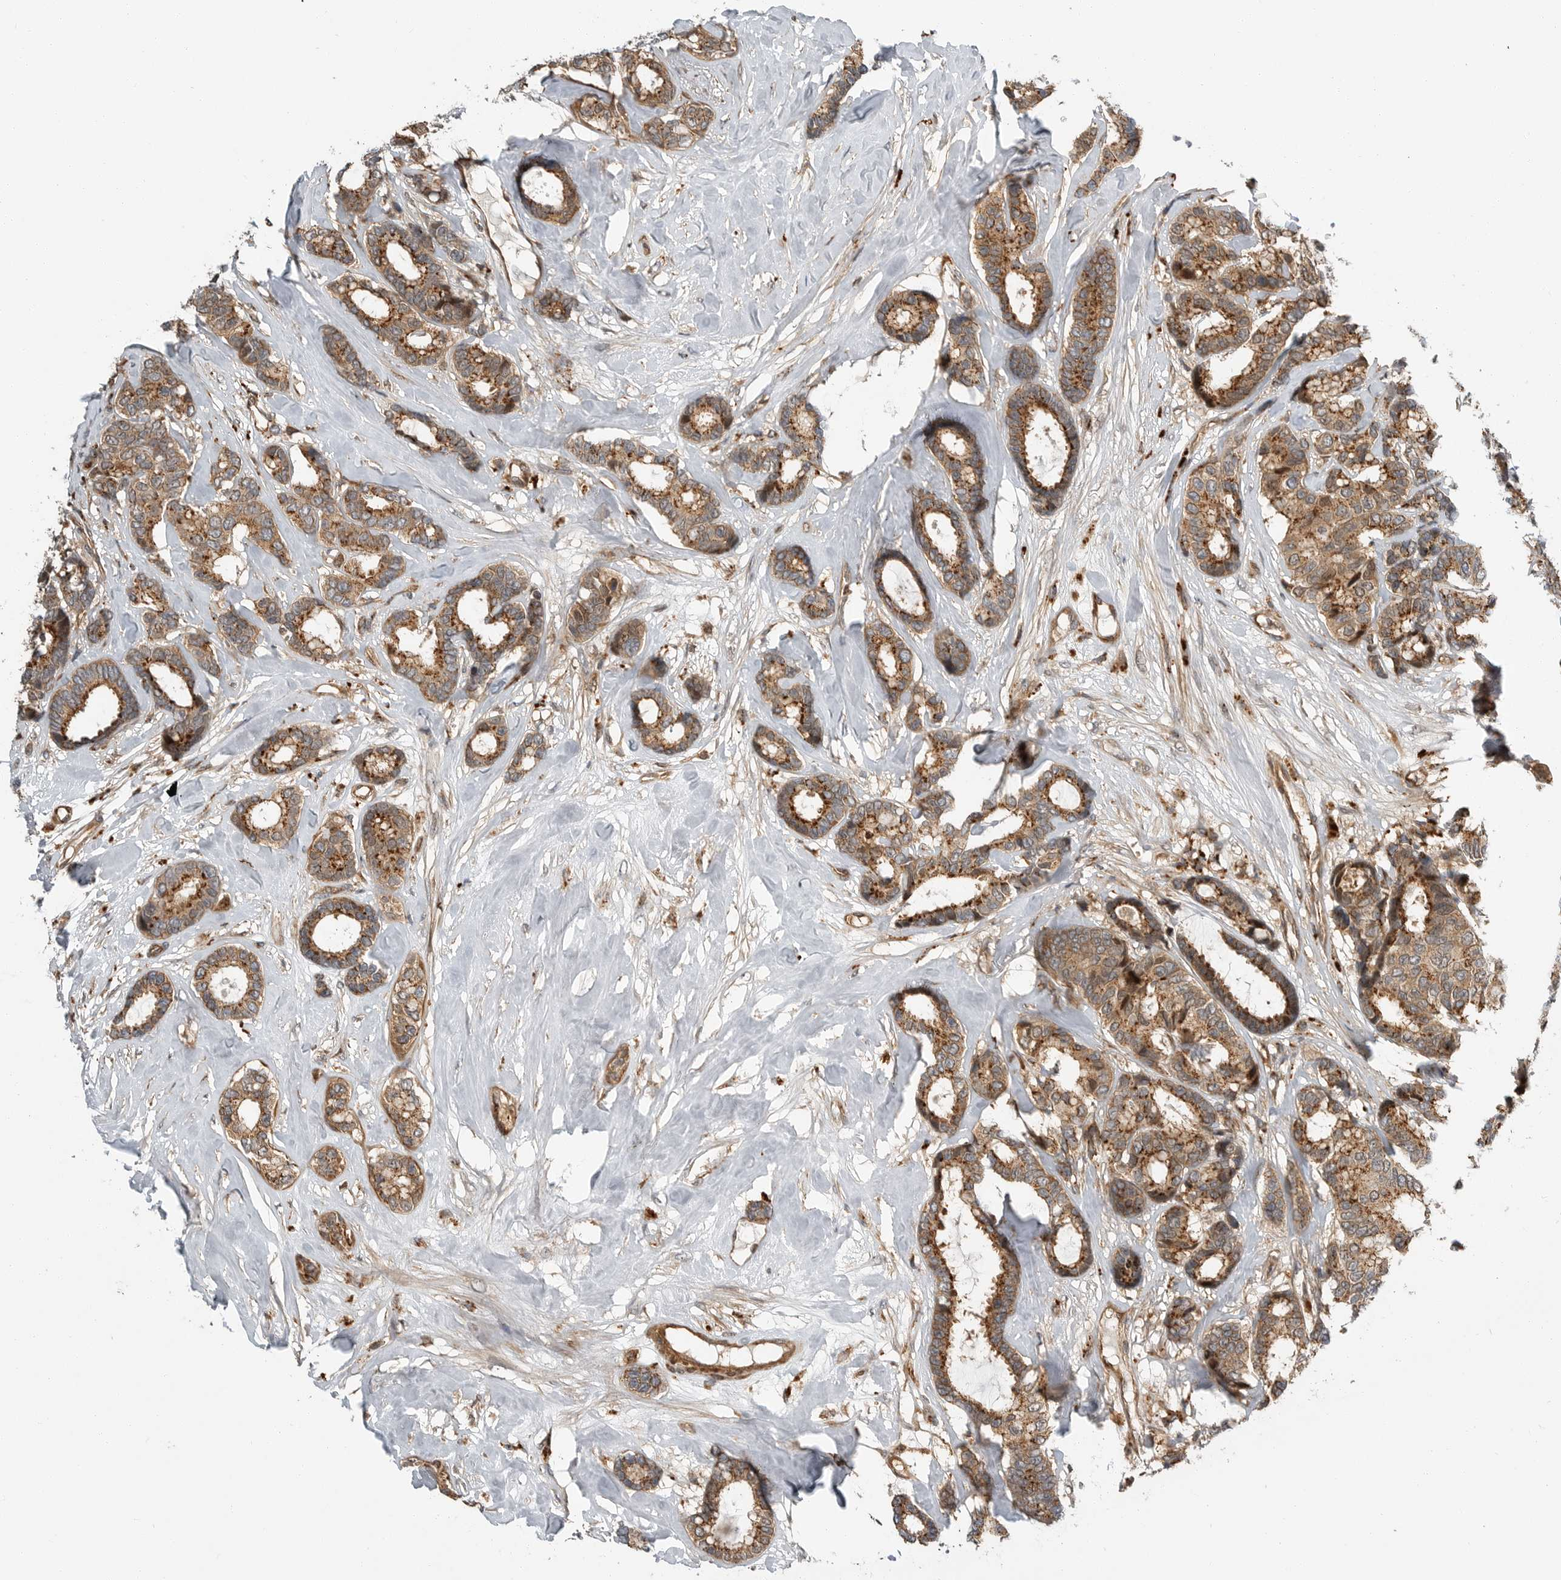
{"staining": {"intensity": "moderate", "quantity": ">75%", "location": "cytoplasmic/membranous"}, "tissue": "breast cancer", "cell_type": "Tumor cells", "image_type": "cancer", "snomed": [{"axis": "morphology", "description": "Duct carcinoma"}, {"axis": "topography", "description": "Breast"}], "caption": "IHC (DAB (3,3'-diaminobenzidine)) staining of human intraductal carcinoma (breast) shows moderate cytoplasmic/membranous protein positivity in approximately >75% of tumor cells.", "gene": "STRAP", "patient": {"sex": "female", "age": 87}}